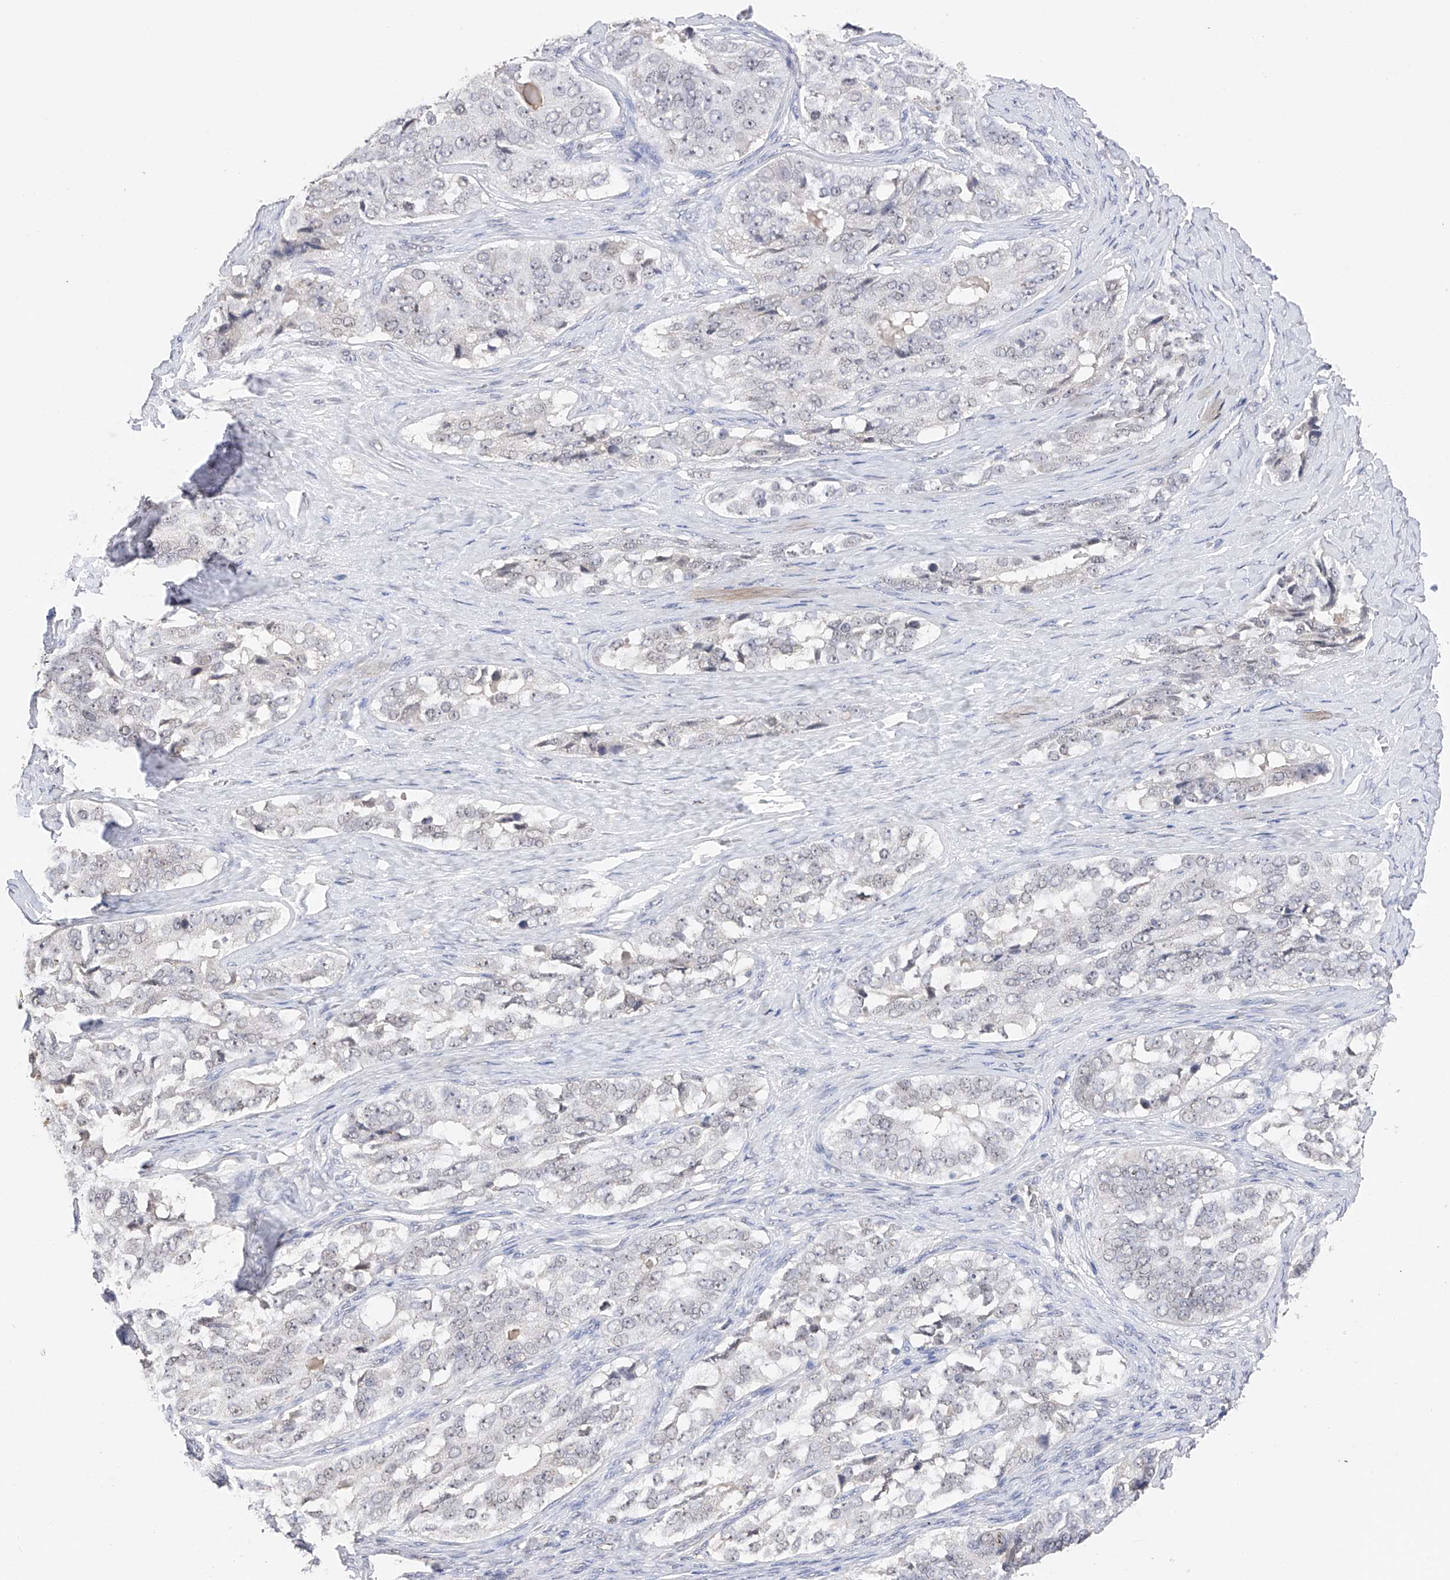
{"staining": {"intensity": "negative", "quantity": "none", "location": "none"}, "tissue": "ovarian cancer", "cell_type": "Tumor cells", "image_type": "cancer", "snomed": [{"axis": "morphology", "description": "Carcinoma, endometroid"}, {"axis": "topography", "description": "Ovary"}], "caption": "Immunohistochemical staining of human endometroid carcinoma (ovarian) exhibits no significant staining in tumor cells.", "gene": "DMAP1", "patient": {"sex": "female", "age": 51}}